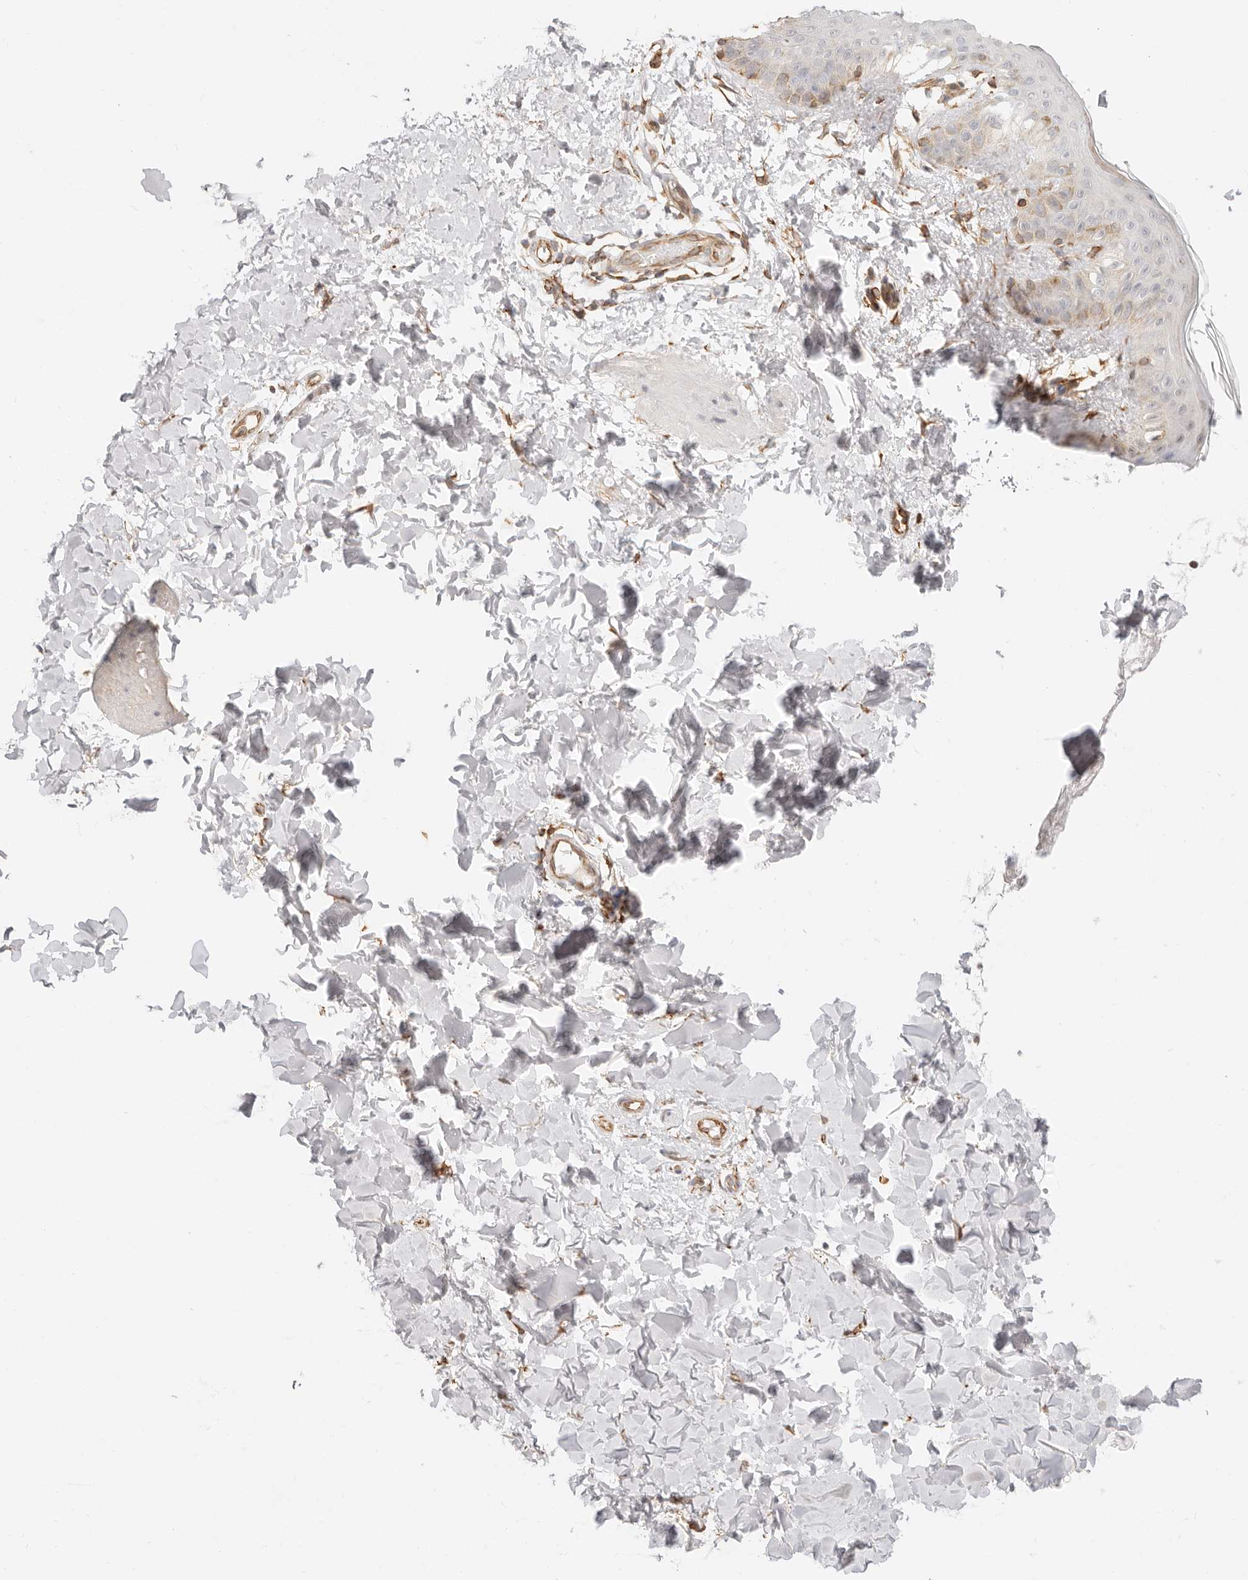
{"staining": {"intensity": "moderate", "quantity": ">75%", "location": "cytoplasmic/membranous"}, "tissue": "skin", "cell_type": "Fibroblasts", "image_type": "normal", "snomed": [{"axis": "morphology", "description": "Normal tissue, NOS"}, {"axis": "morphology", "description": "Neoplasm, benign, NOS"}, {"axis": "topography", "description": "Skin"}, {"axis": "topography", "description": "Soft tissue"}], "caption": "The immunohistochemical stain shows moderate cytoplasmic/membranous positivity in fibroblasts of benign skin. (Stains: DAB (3,3'-diaminobenzidine) in brown, nuclei in blue, Microscopy: brightfield microscopy at high magnification).", "gene": "ZC3H11A", "patient": {"sex": "male", "age": 26}}